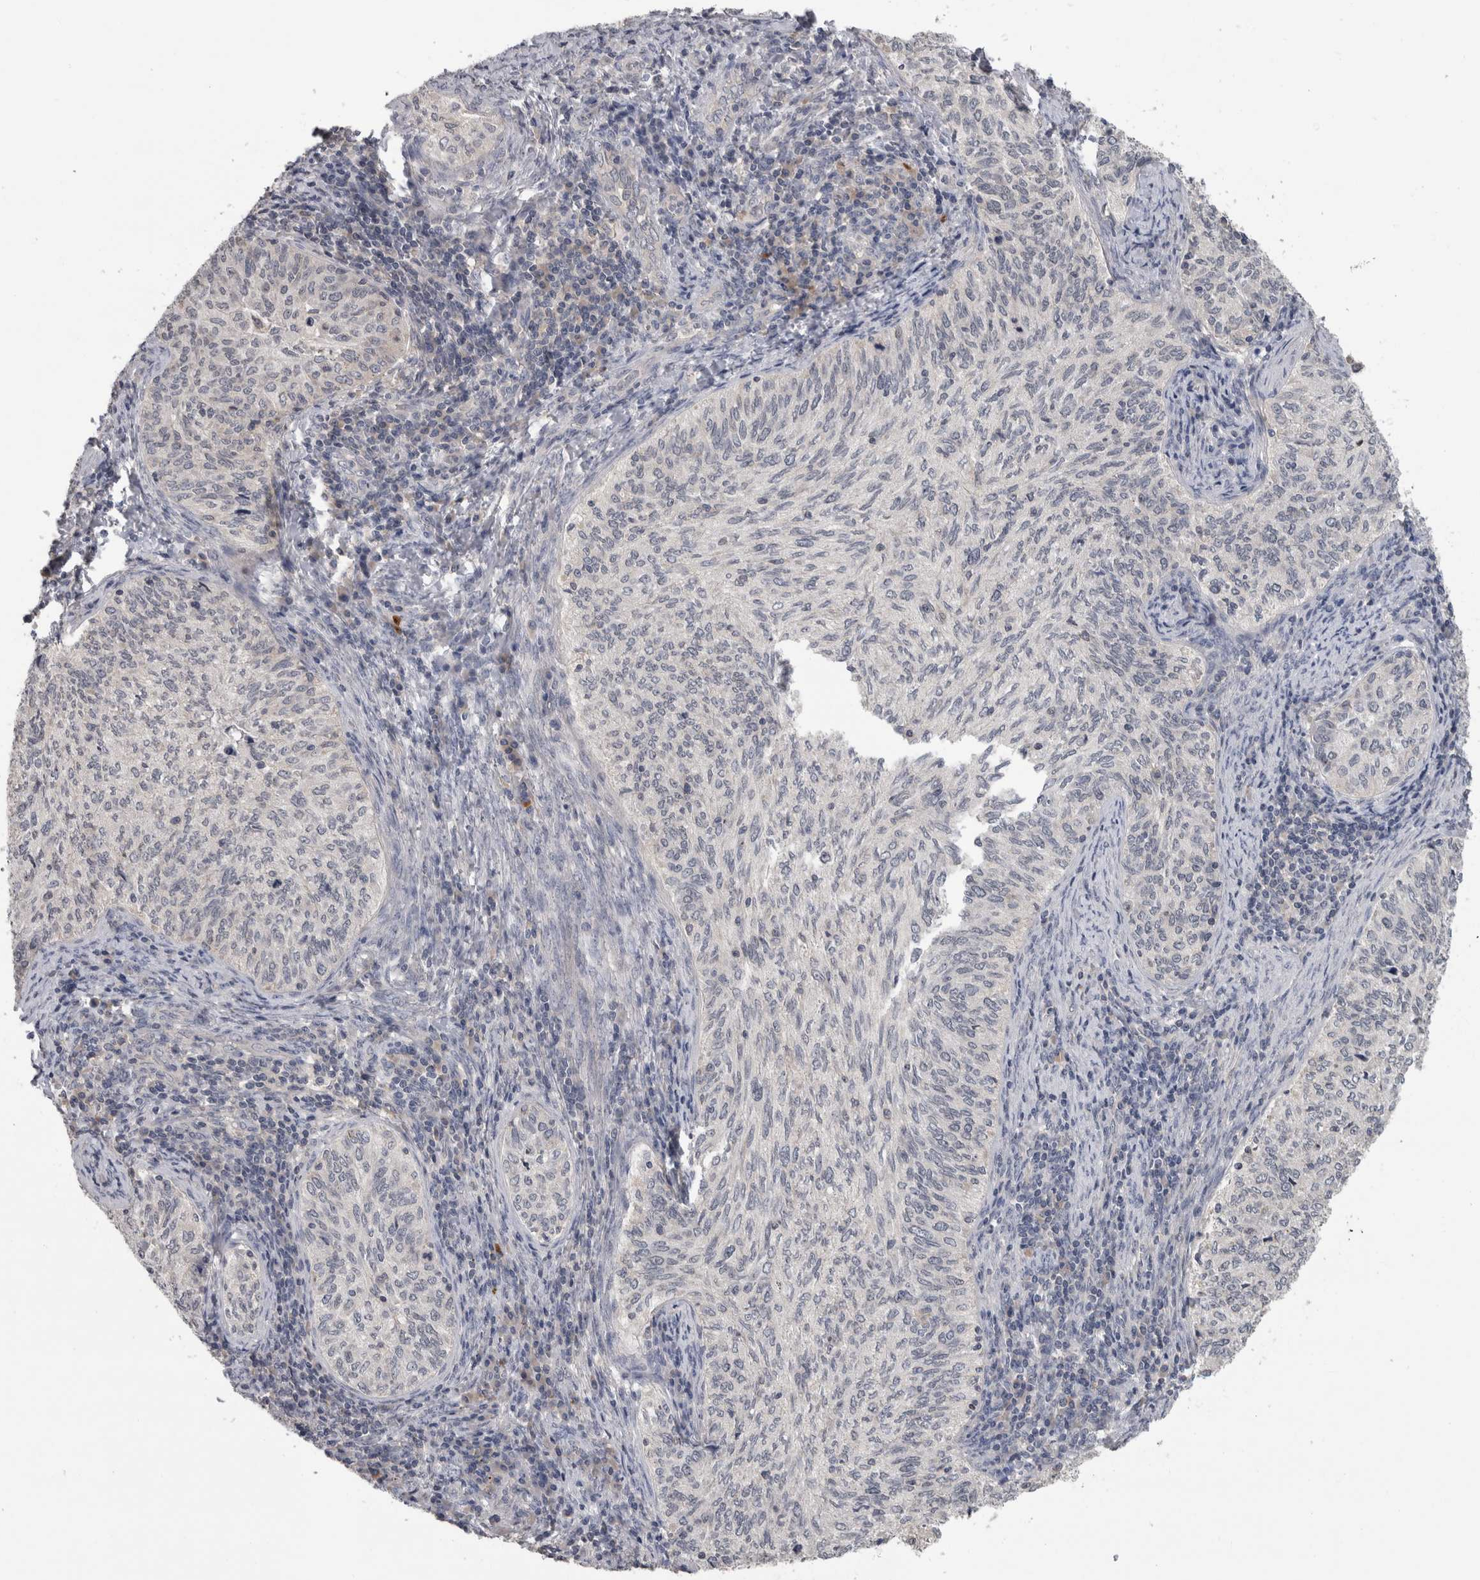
{"staining": {"intensity": "negative", "quantity": "none", "location": "none"}, "tissue": "cervical cancer", "cell_type": "Tumor cells", "image_type": "cancer", "snomed": [{"axis": "morphology", "description": "Squamous cell carcinoma, NOS"}, {"axis": "topography", "description": "Cervix"}], "caption": "Histopathology image shows no protein positivity in tumor cells of cervical cancer tissue.", "gene": "RBM28", "patient": {"sex": "female", "age": 30}}